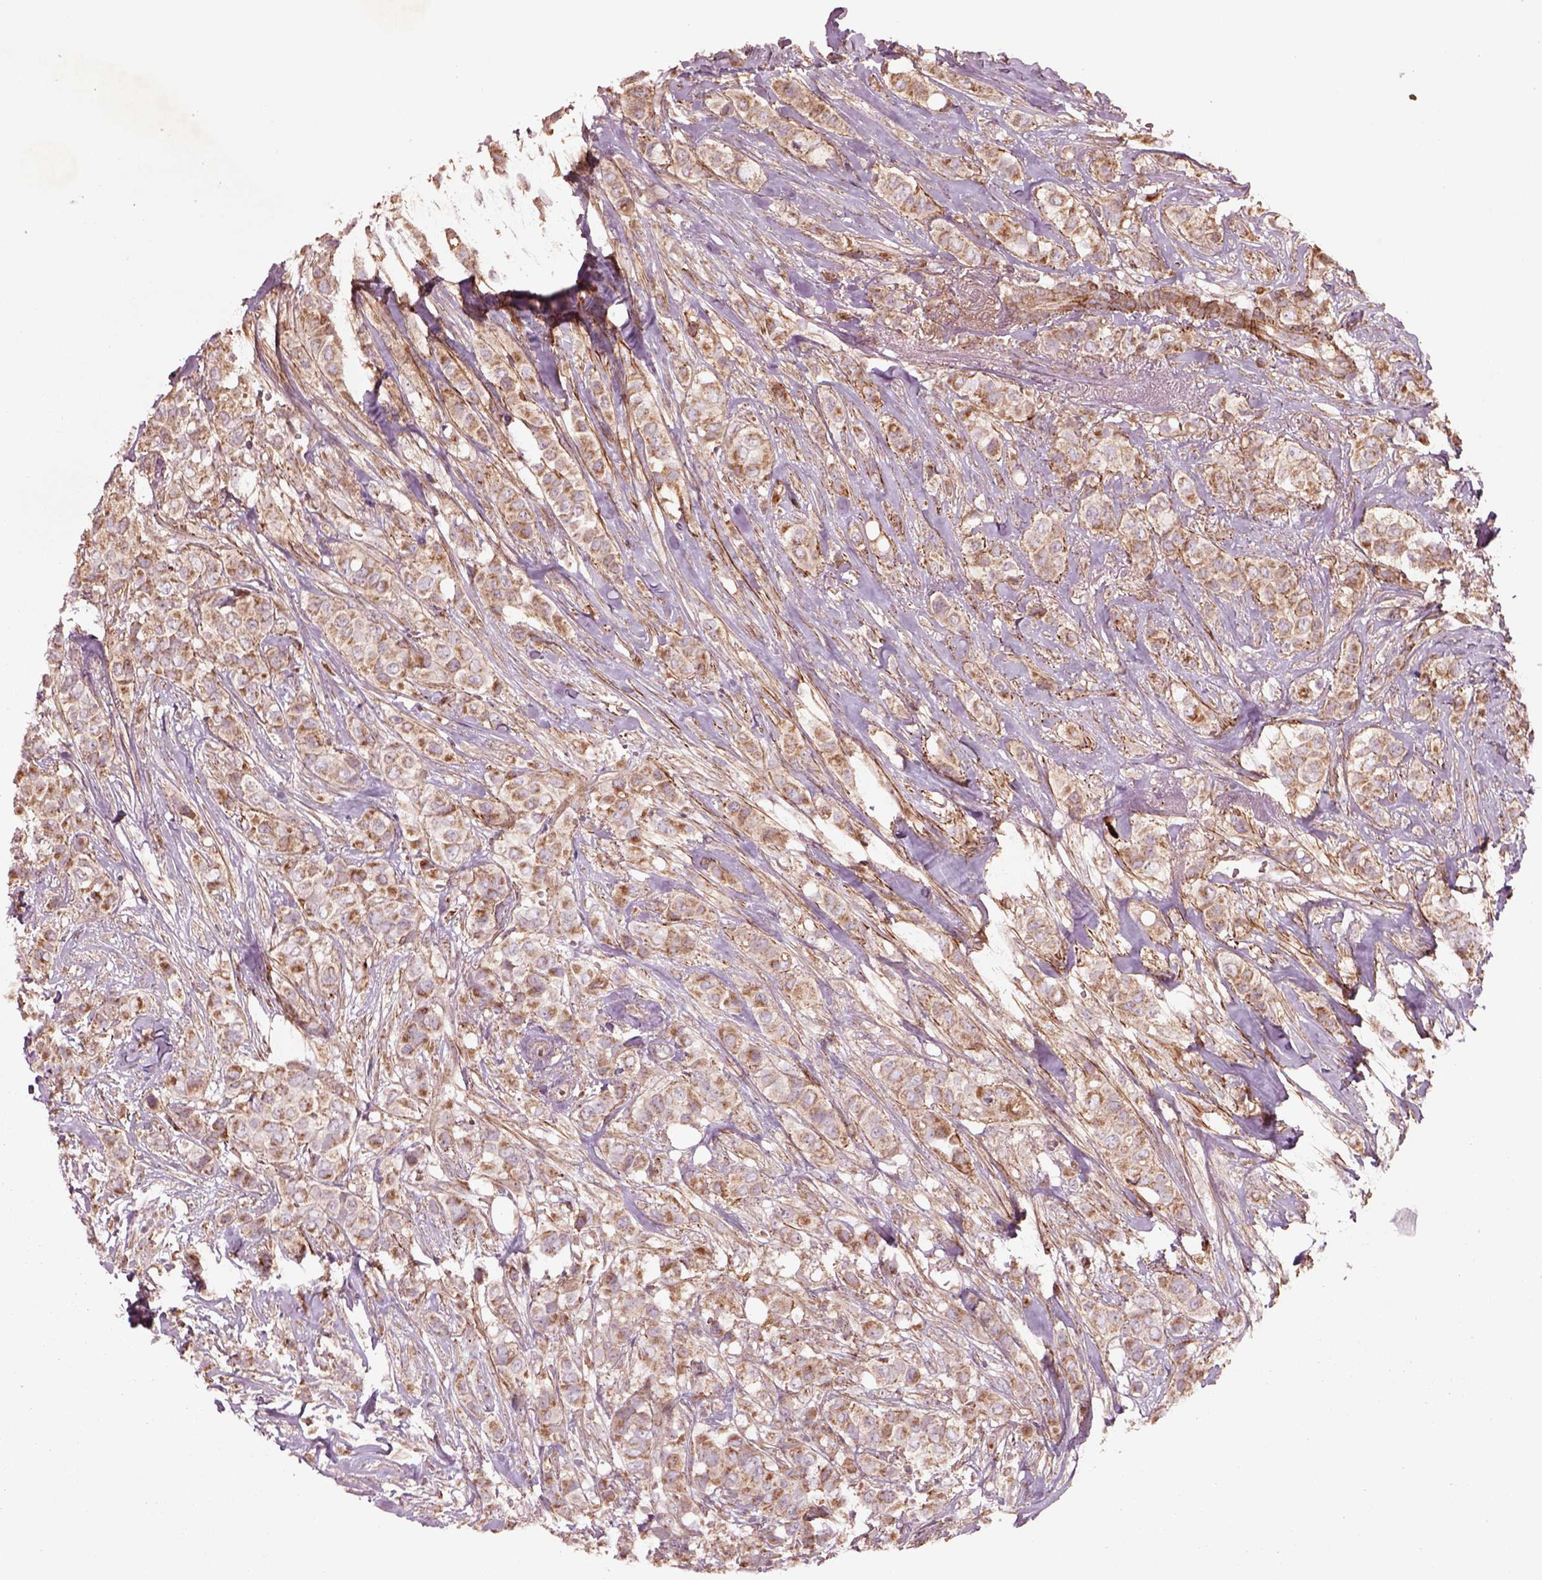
{"staining": {"intensity": "moderate", "quantity": ">75%", "location": "cytoplasmic/membranous"}, "tissue": "breast cancer", "cell_type": "Tumor cells", "image_type": "cancer", "snomed": [{"axis": "morphology", "description": "Duct carcinoma"}, {"axis": "topography", "description": "Breast"}], "caption": "Immunohistochemistry (DAB) staining of breast cancer reveals moderate cytoplasmic/membranous protein positivity in approximately >75% of tumor cells. Immunohistochemistry (ihc) stains the protein of interest in brown and the nuclei are stained blue.", "gene": "SLC25A5", "patient": {"sex": "female", "age": 85}}